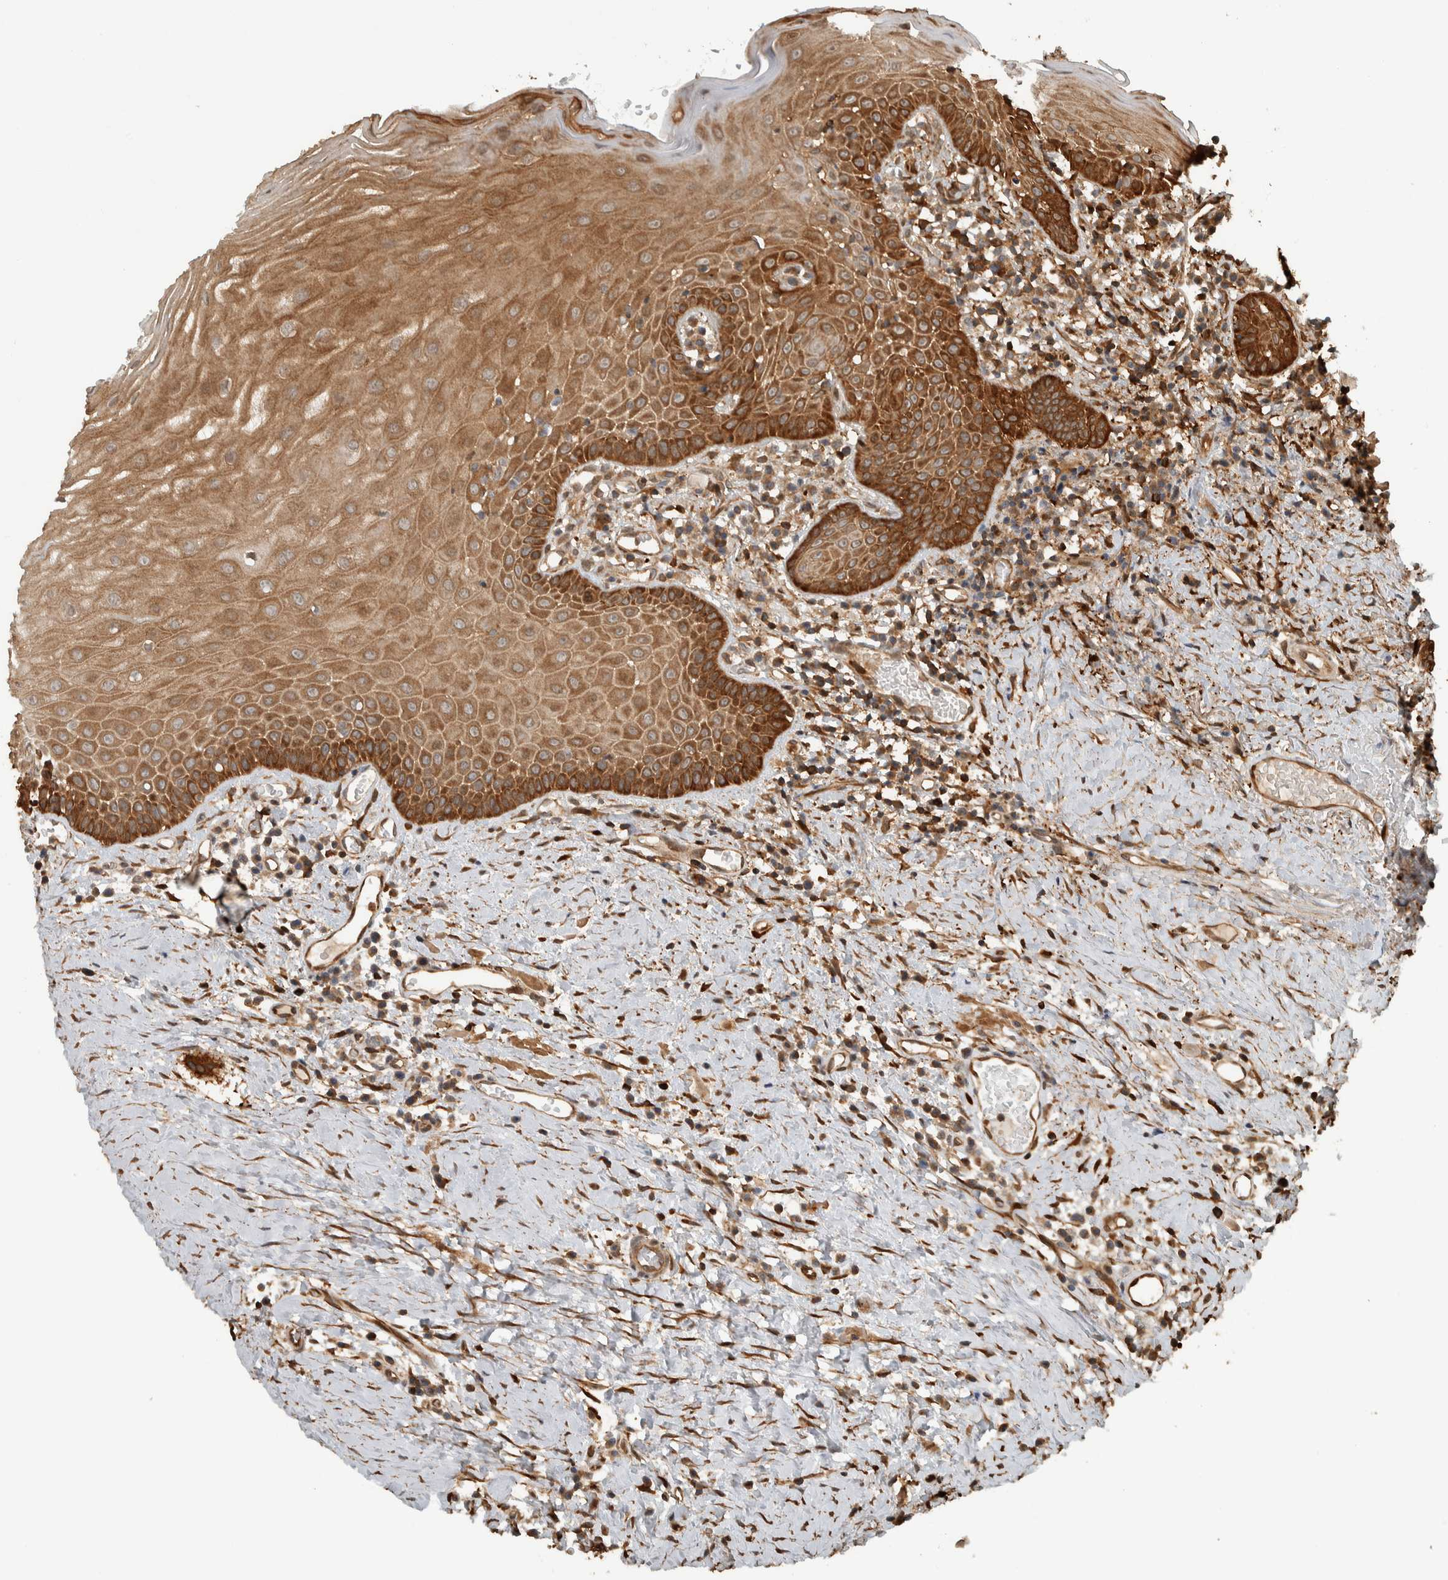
{"staining": {"intensity": "strong", "quantity": ">75%", "location": "cytoplasmic/membranous"}, "tissue": "oral mucosa", "cell_type": "Squamous epithelial cells", "image_type": "normal", "snomed": [{"axis": "morphology", "description": "Normal tissue, NOS"}, {"axis": "topography", "description": "Skeletal muscle"}, {"axis": "topography", "description": "Oral tissue"}, {"axis": "topography", "description": "Peripheral nerve tissue"}], "caption": "This is a histology image of immunohistochemistry staining of unremarkable oral mucosa, which shows strong positivity in the cytoplasmic/membranous of squamous epithelial cells.", "gene": "CNTROB", "patient": {"sex": "female", "age": 84}}